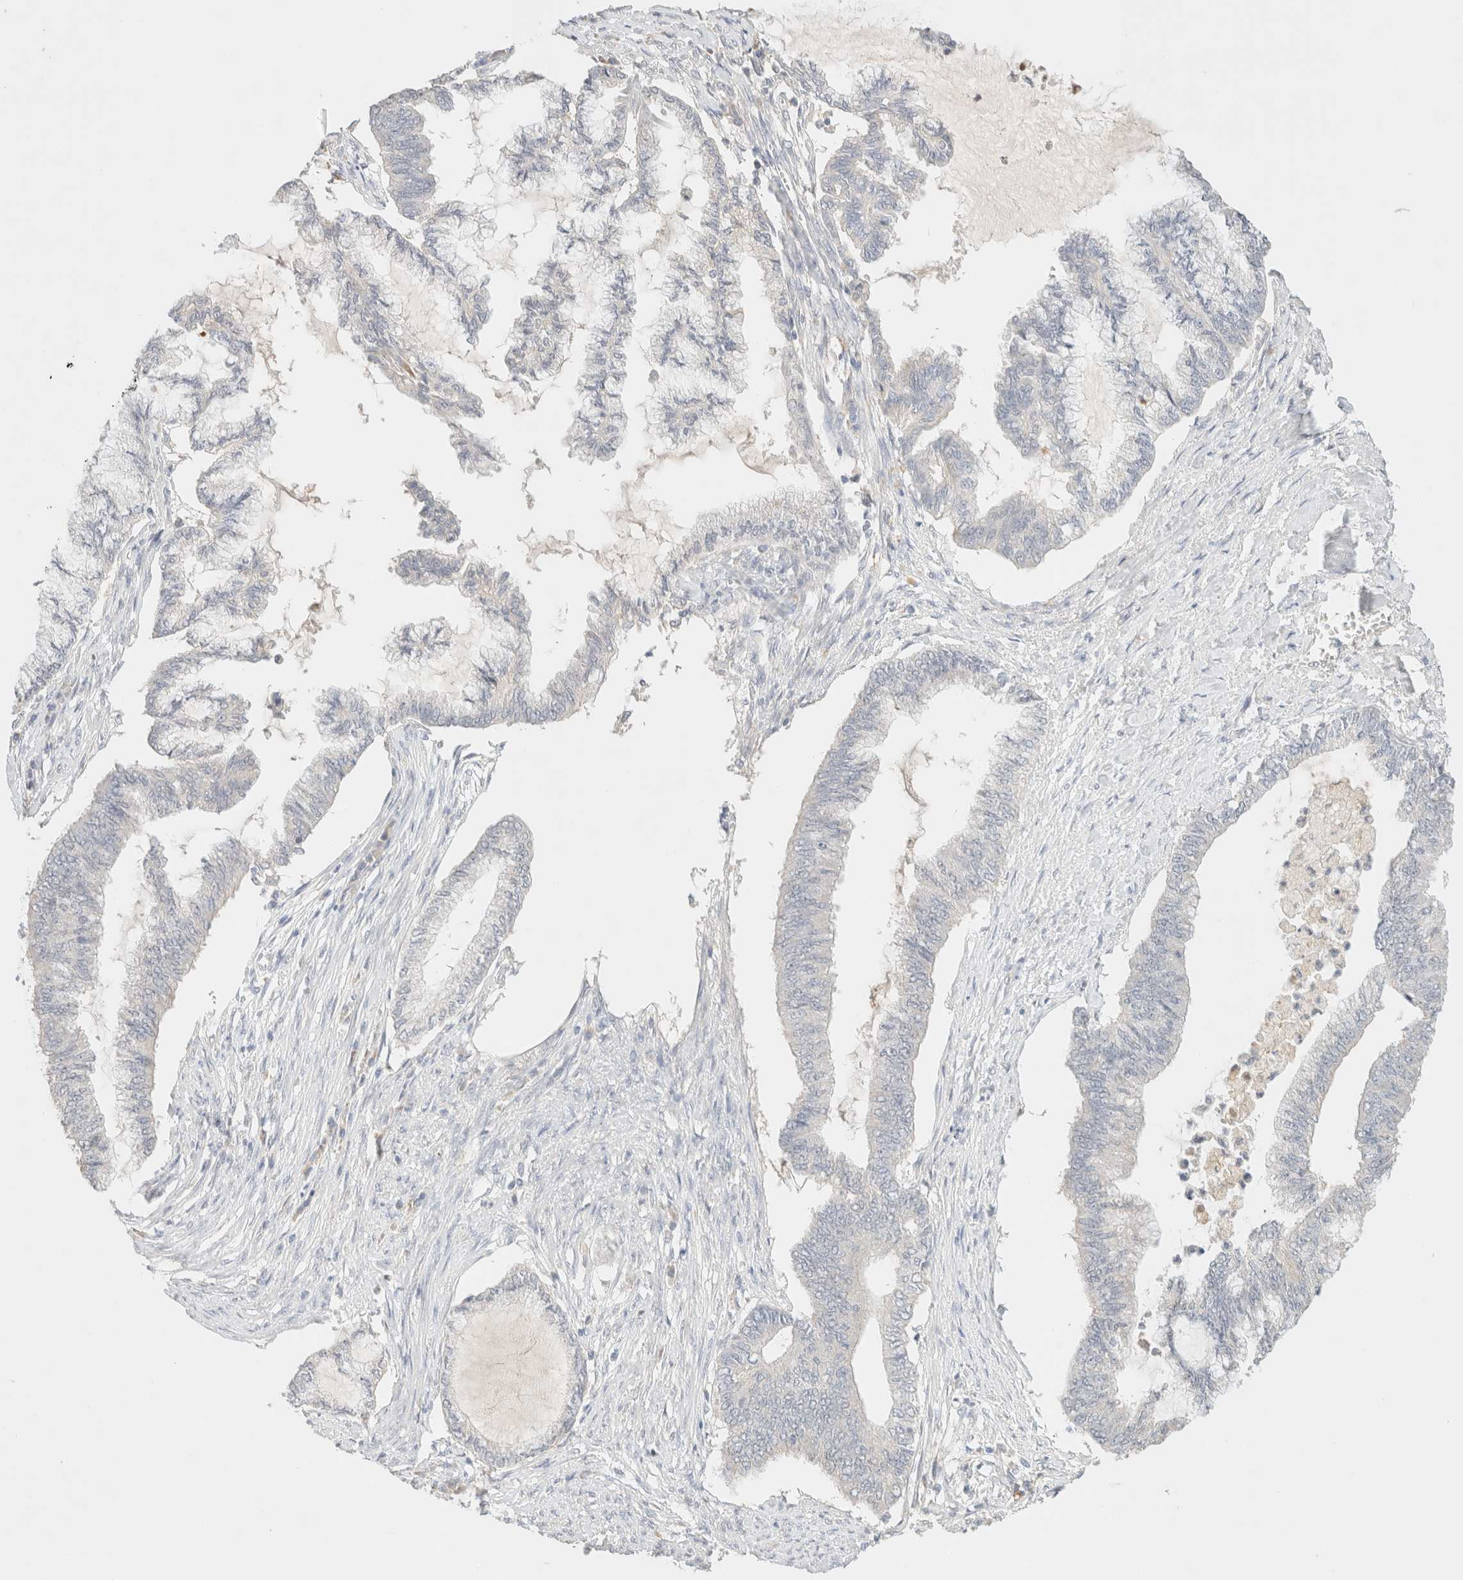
{"staining": {"intensity": "negative", "quantity": "none", "location": "none"}, "tissue": "endometrial cancer", "cell_type": "Tumor cells", "image_type": "cancer", "snomed": [{"axis": "morphology", "description": "Adenocarcinoma, NOS"}, {"axis": "topography", "description": "Endometrium"}], "caption": "Immunohistochemistry histopathology image of human endometrial cancer (adenocarcinoma) stained for a protein (brown), which exhibits no positivity in tumor cells. (Stains: DAB (3,3'-diaminobenzidine) IHC with hematoxylin counter stain, Microscopy: brightfield microscopy at high magnification).", "gene": "SNTB1", "patient": {"sex": "female", "age": 86}}